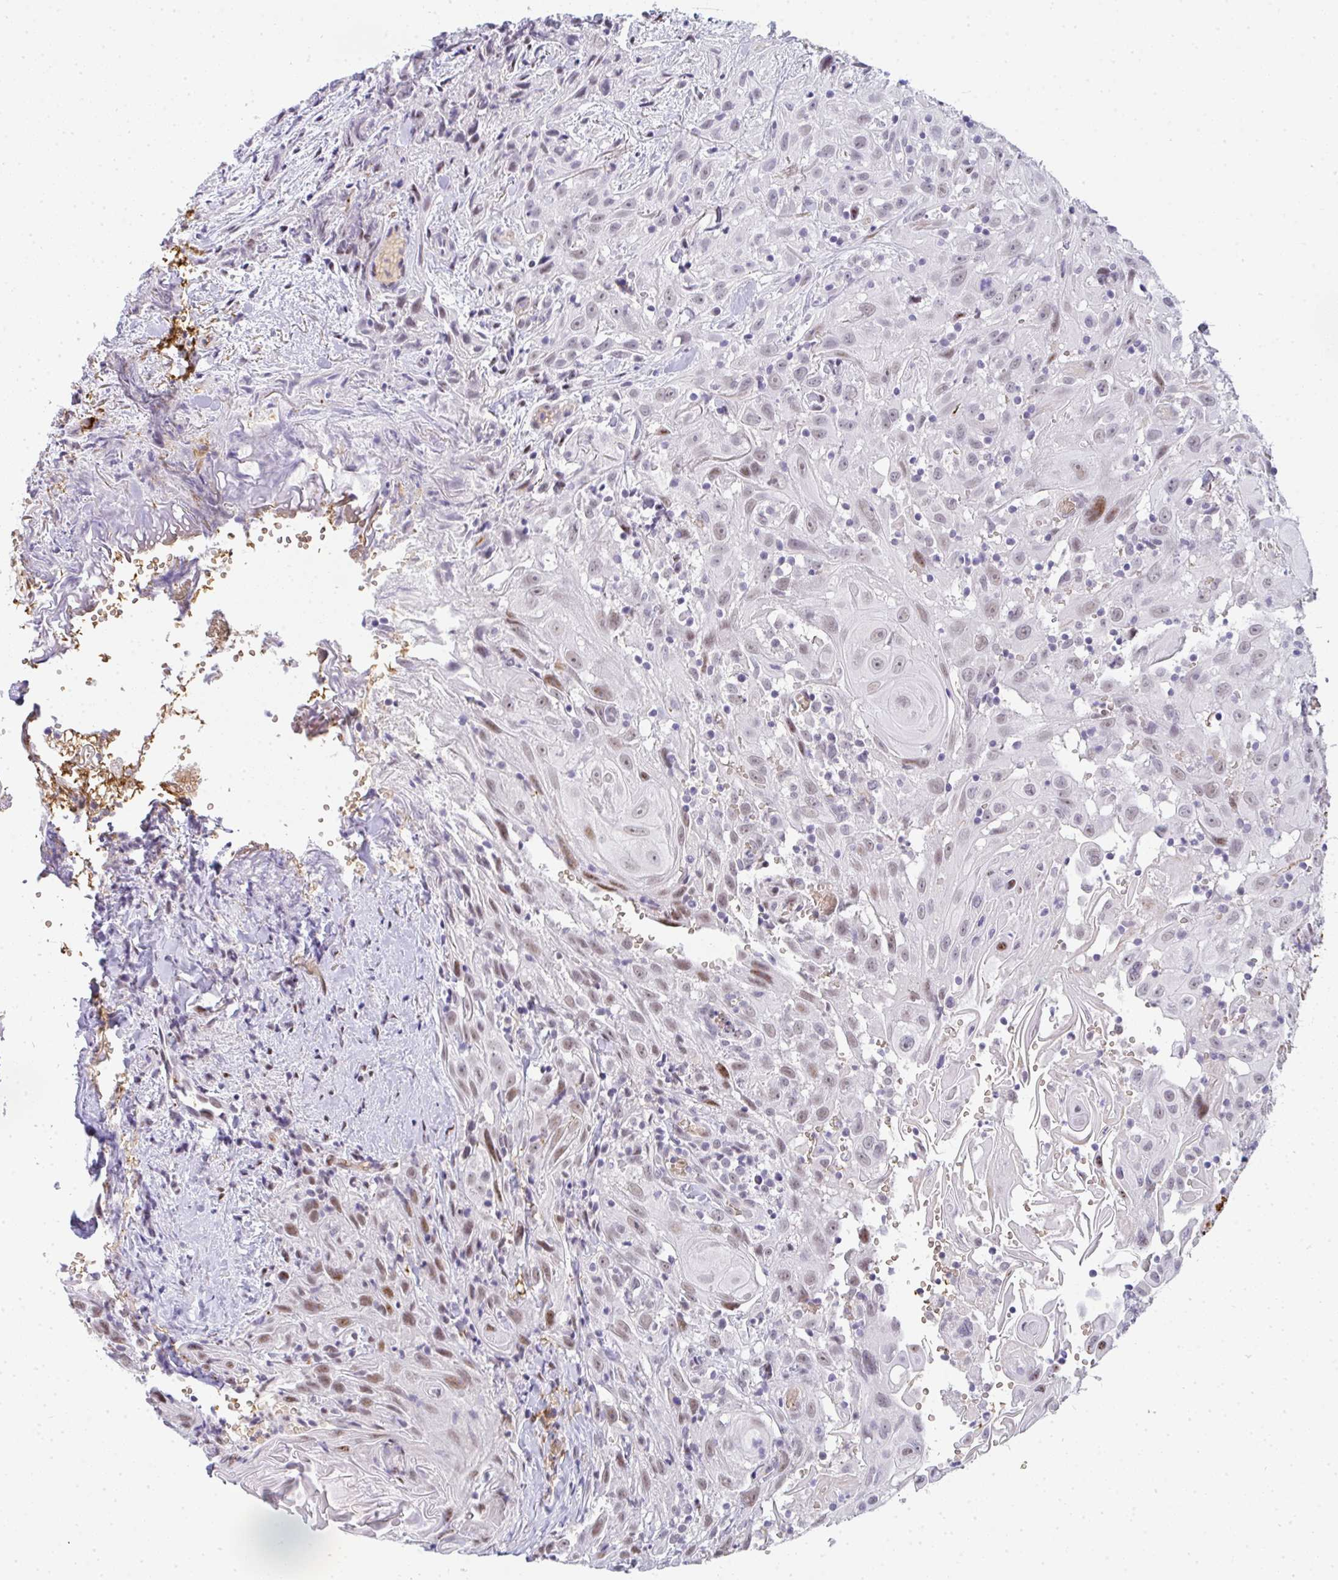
{"staining": {"intensity": "weak", "quantity": "<25%", "location": "nuclear"}, "tissue": "head and neck cancer", "cell_type": "Tumor cells", "image_type": "cancer", "snomed": [{"axis": "morphology", "description": "Squamous cell carcinoma, NOS"}, {"axis": "topography", "description": "Head-Neck"}], "caption": "There is no significant expression in tumor cells of head and neck cancer (squamous cell carcinoma). (DAB IHC, high magnification).", "gene": "TNMD", "patient": {"sex": "female", "age": 95}}